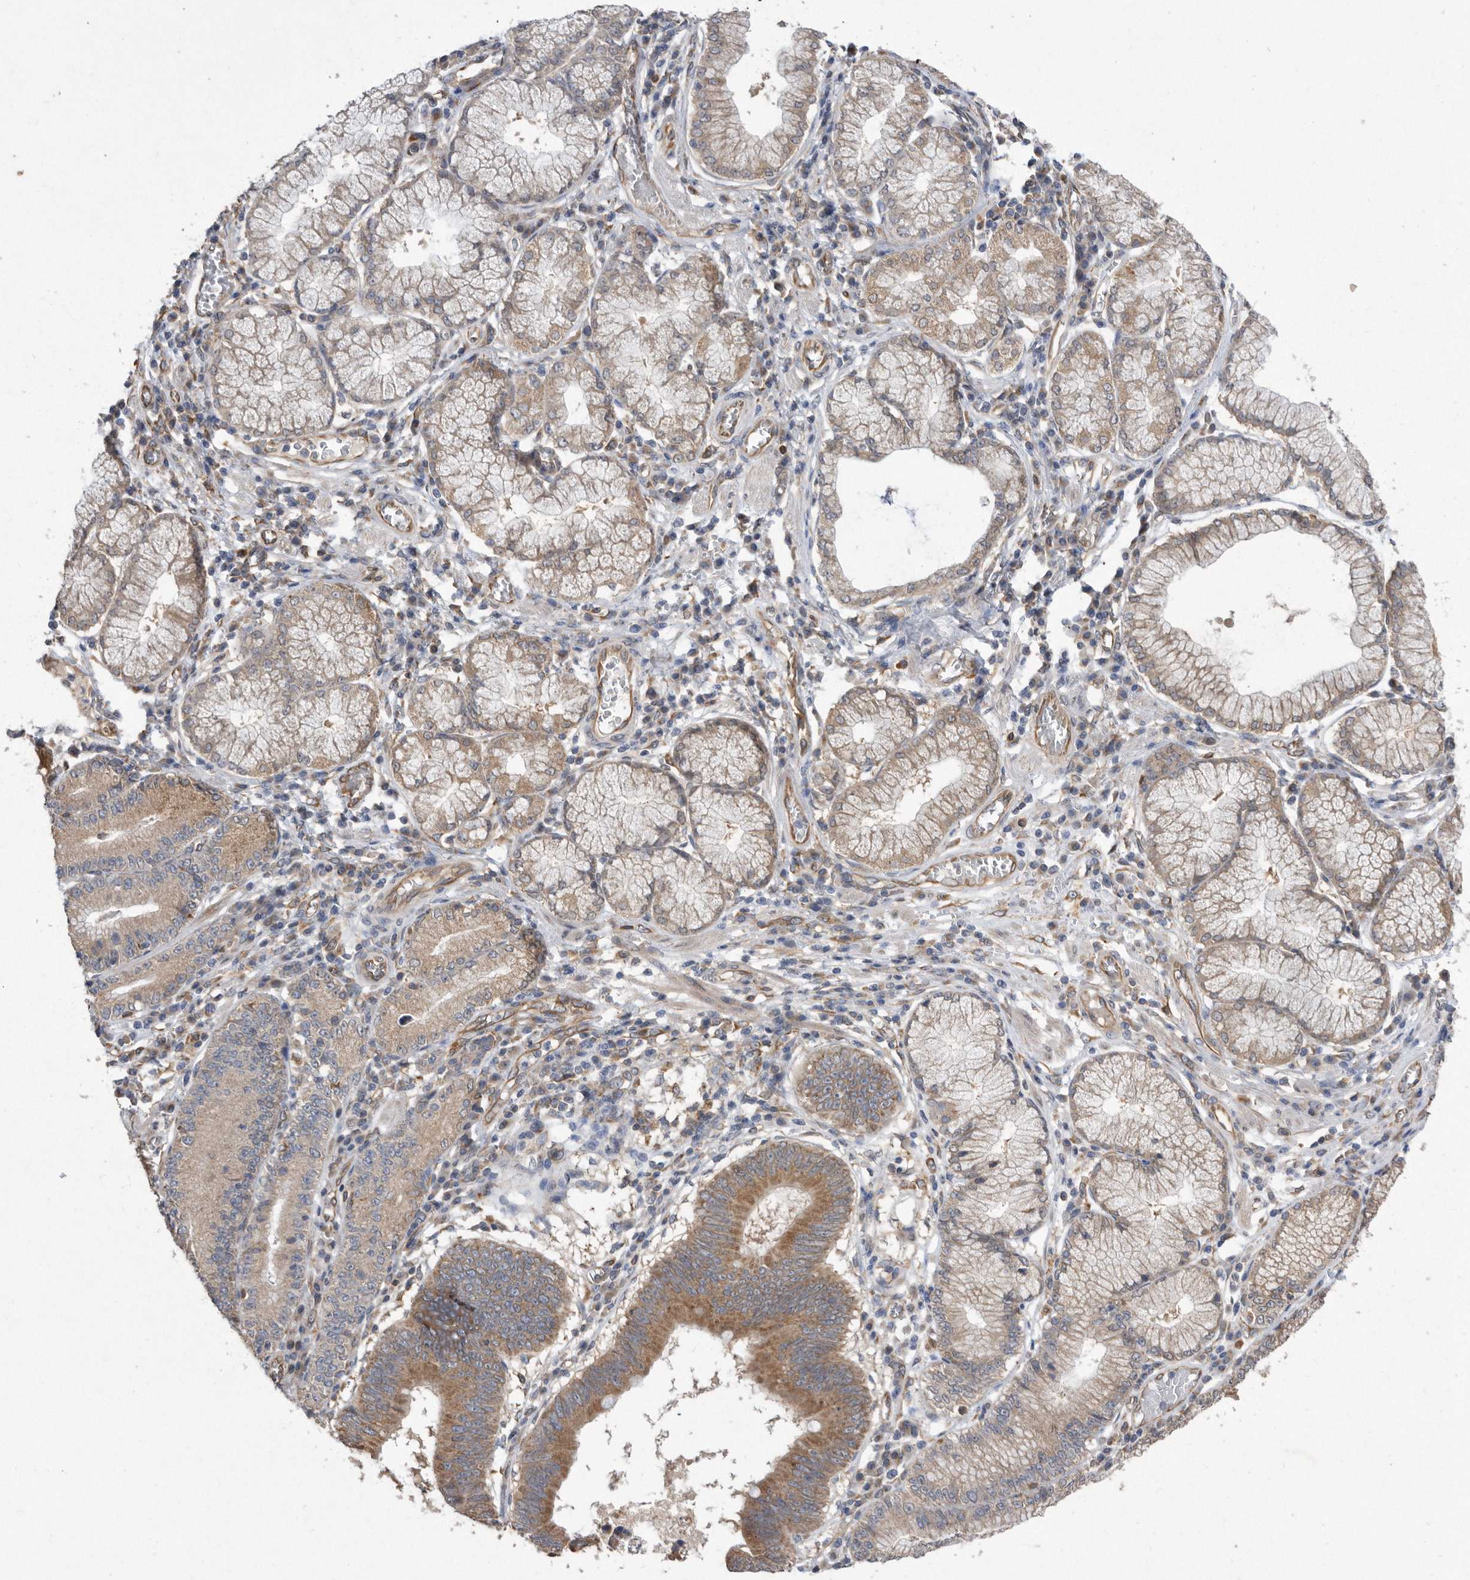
{"staining": {"intensity": "moderate", "quantity": "25%-75%", "location": "cytoplasmic/membranous"}, "tissue": "stomach cancer", "cell_type": "Tumor cells", "image_type": "cancer", "snomed": [{"axis": "morphology", "description": "Adenocarcinoma, NOS"}, {"axis": "topography", "description": "Stomach"}], "caption": "Immunohistochemistry histopathology image of neoplastic tissue: human stomach cancer (adenocarcinoma) stained using immunohistochemistry (IHC) reveals medium levels of moderate protein expression localized specifically in the cytoplasmic/membranous of tumor cells, appearing as a cytoplasmic/membranous brown color.", "gene": "PON2", "patient": {"sex": "male", "age": 59}}